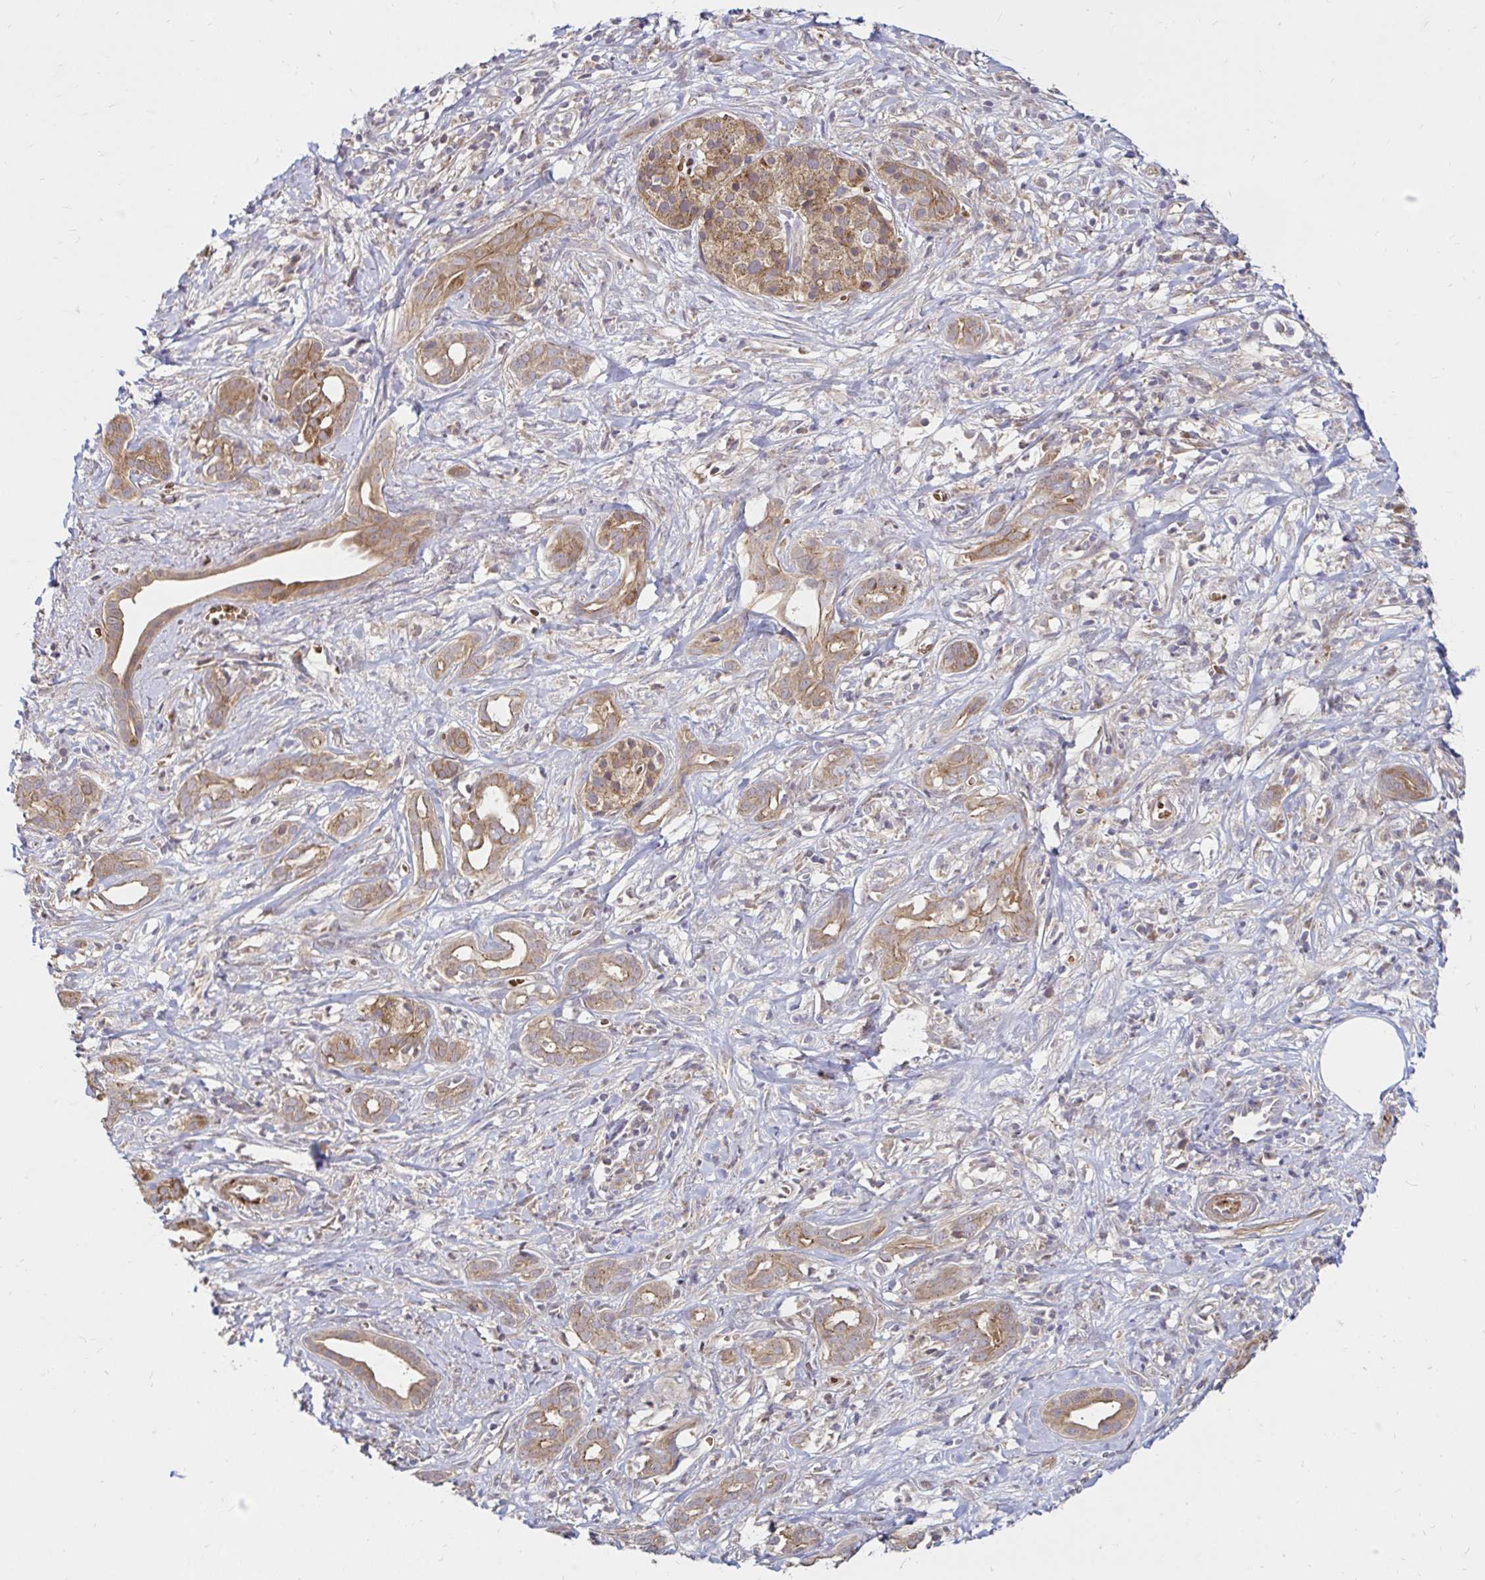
{"staining": {"intensity": "moderate", "quantity": ">75%", "location": "cytoplasmic/membranous"}, "tissue": "pancreatic cancer", "cell_type": "Tumor cells", "image_type": "cancer", "snomed": [{"axis": "morphology", "description": "Adenocarcinoma, NOS"}, {"axis": "topography", "description": "Pancreas"}], "caption": "Adenocarcinoma (pancreatic) stained for a protein shows moderate cytoplasmic/membranous positivity in tumor cells.", "gene": "ARHGEF37", "patient": {"sex": "male", "age": 61}}